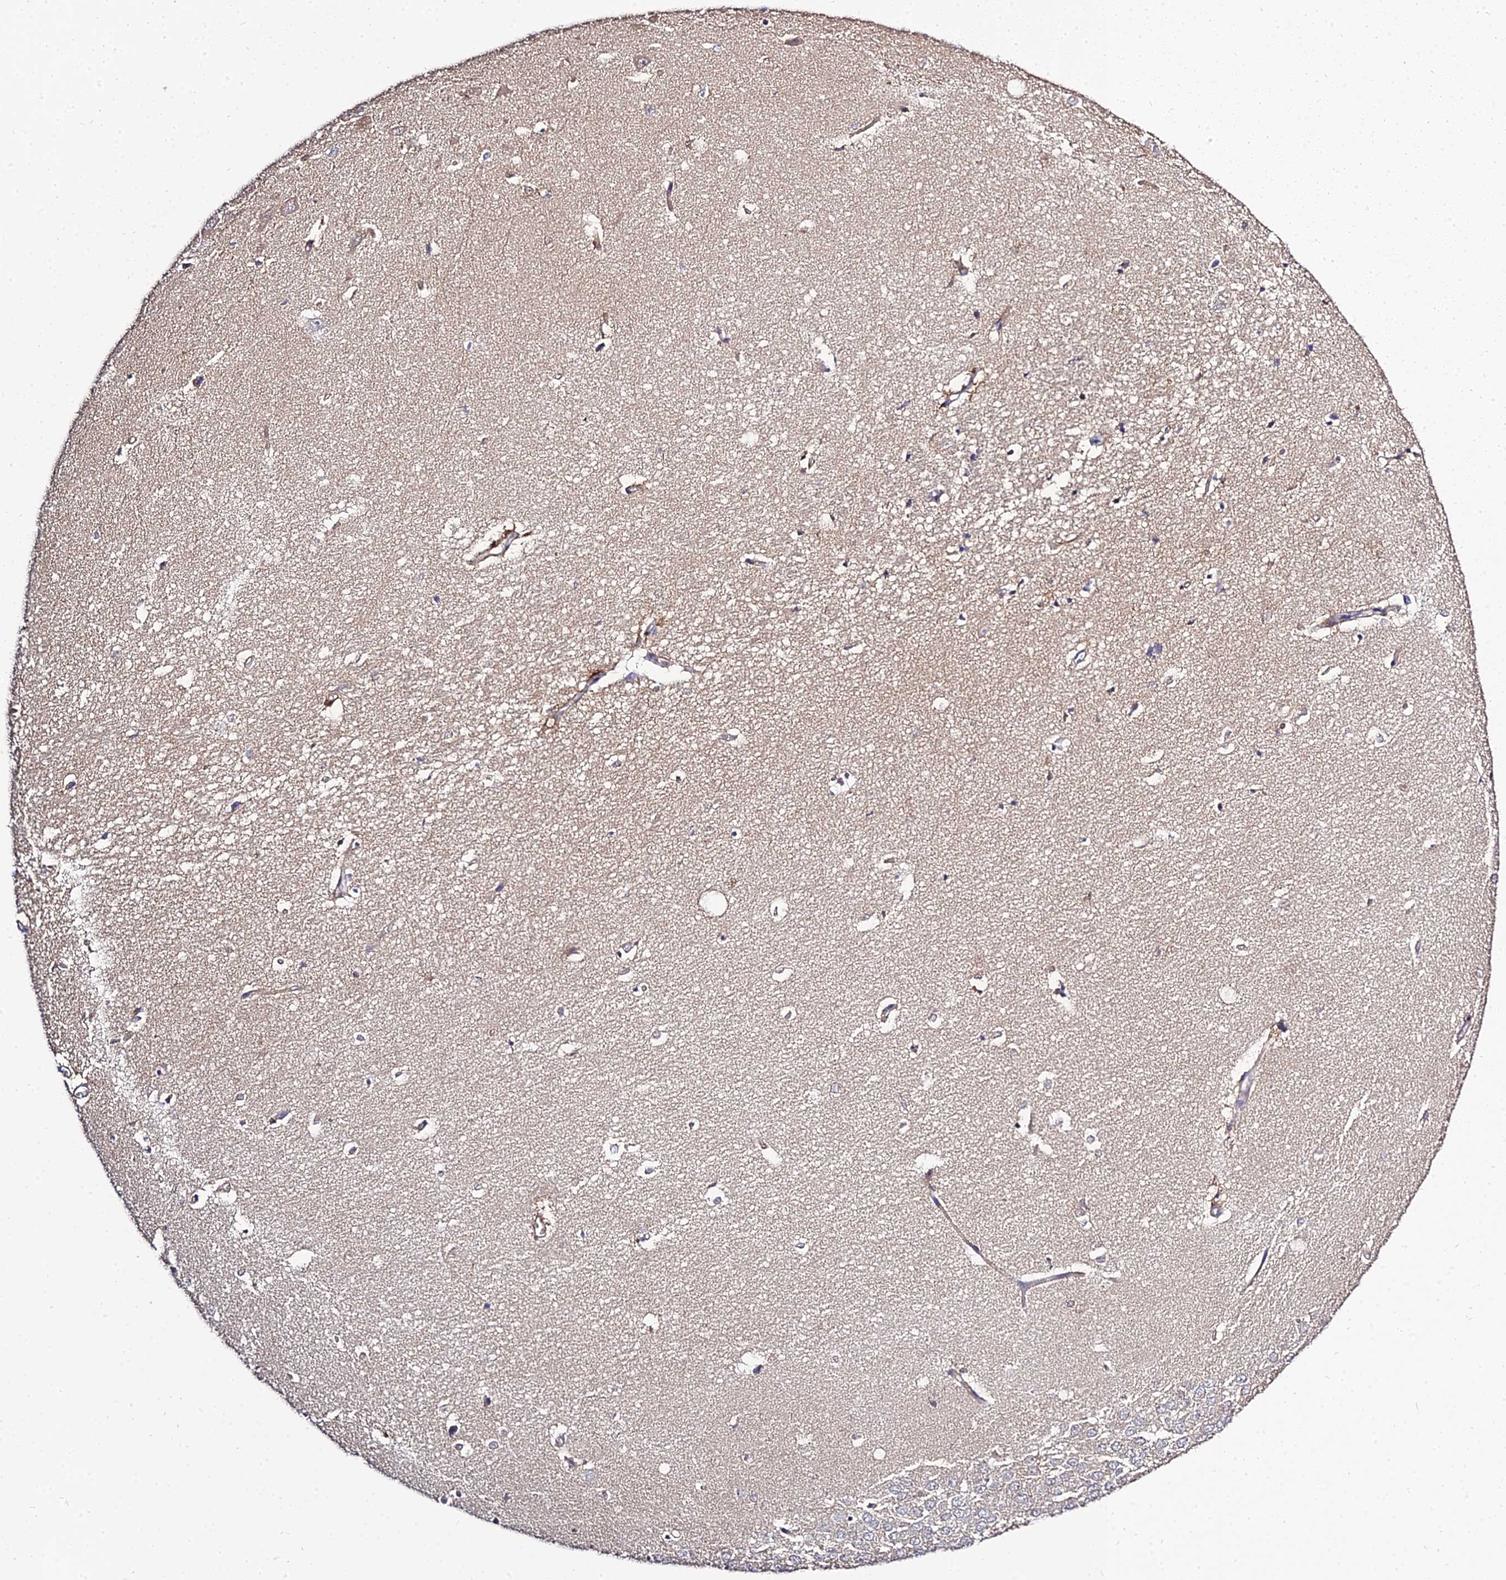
{"staining": {"intensity": "weak", "quantity": "<25%", "location": "cytoplasmic/membranous"}, "tissue": "hippocampus", "cell_type": "Glial cells", "image_type": "normal", "snomed": [{"axis": "morphology", "description": "Normal tissue, NOS"}, {"axis": "topography", "description": "Hippocampus"}], "caption": "DAB immunohistochemical staining of normal human hippocampus displays no significant positivity in glial cells.", "gene": "C2orf69", "patient": {"sex": "female", "age": 64}}